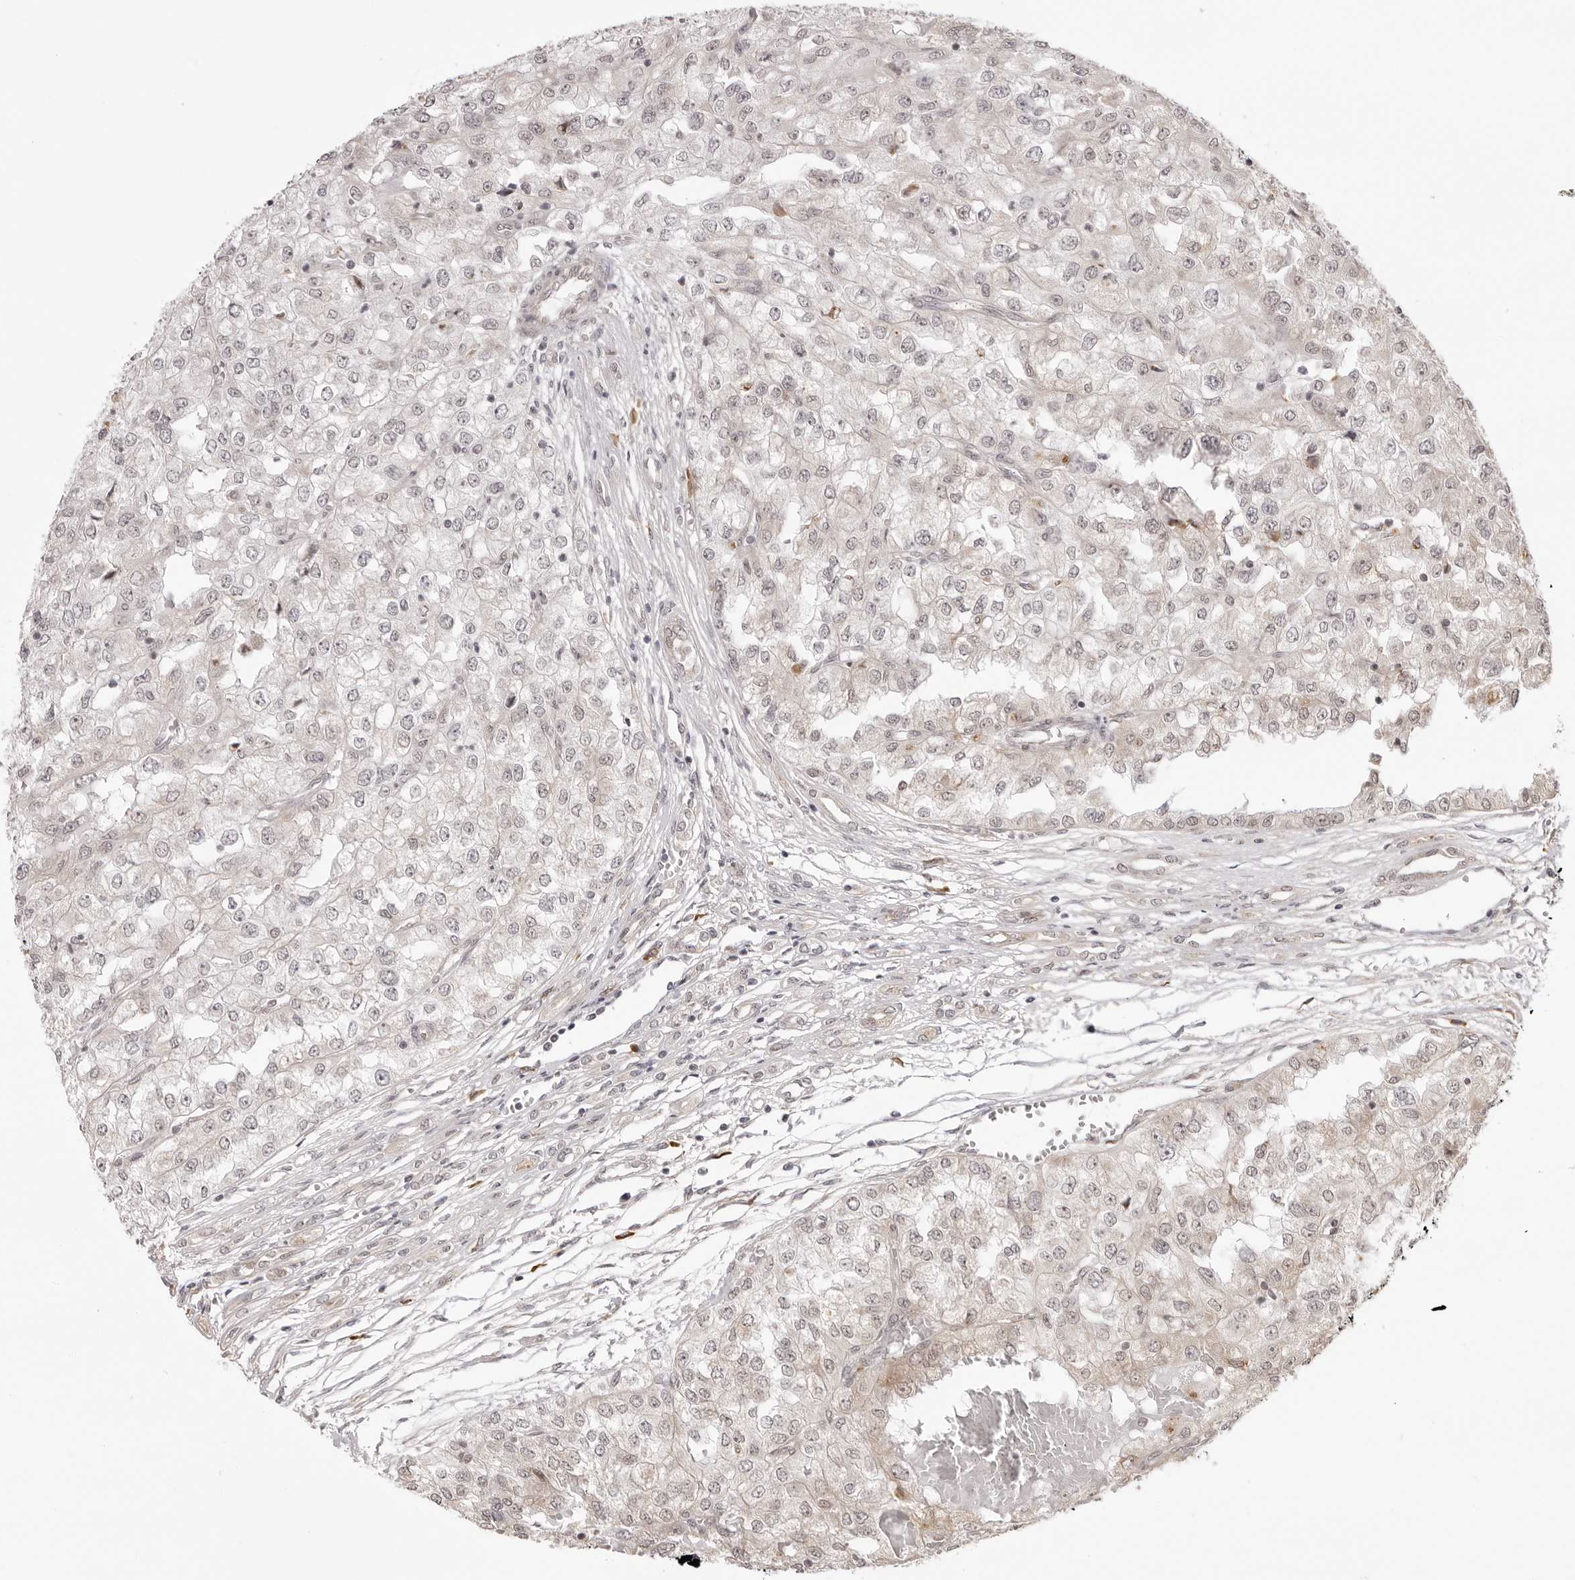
{"staining": {"intensity": "negative", "quantity": "none", "location": "none"}, "tissue": "renal cancer", "cell_type": "Tumor cells", "image_type": "cancer", "snomed": [{"axis": "morphology", "description": "Adenocarcinoma, NOS"}, {"axis": "topography", "description": "Kidney"}], "caption": "High power microscopy image of an immunohistochemistry (IHC) histopathology image of renal cancer, revealing no significant staining in tumor cells. (Stains: DAB immunohistochemistry with hematoxylin counter stain, Microscopy: brightfield microscopy at high magnification).", "gene": "ZC3H11A", "patient": {"sex": "female", "age": 54}}